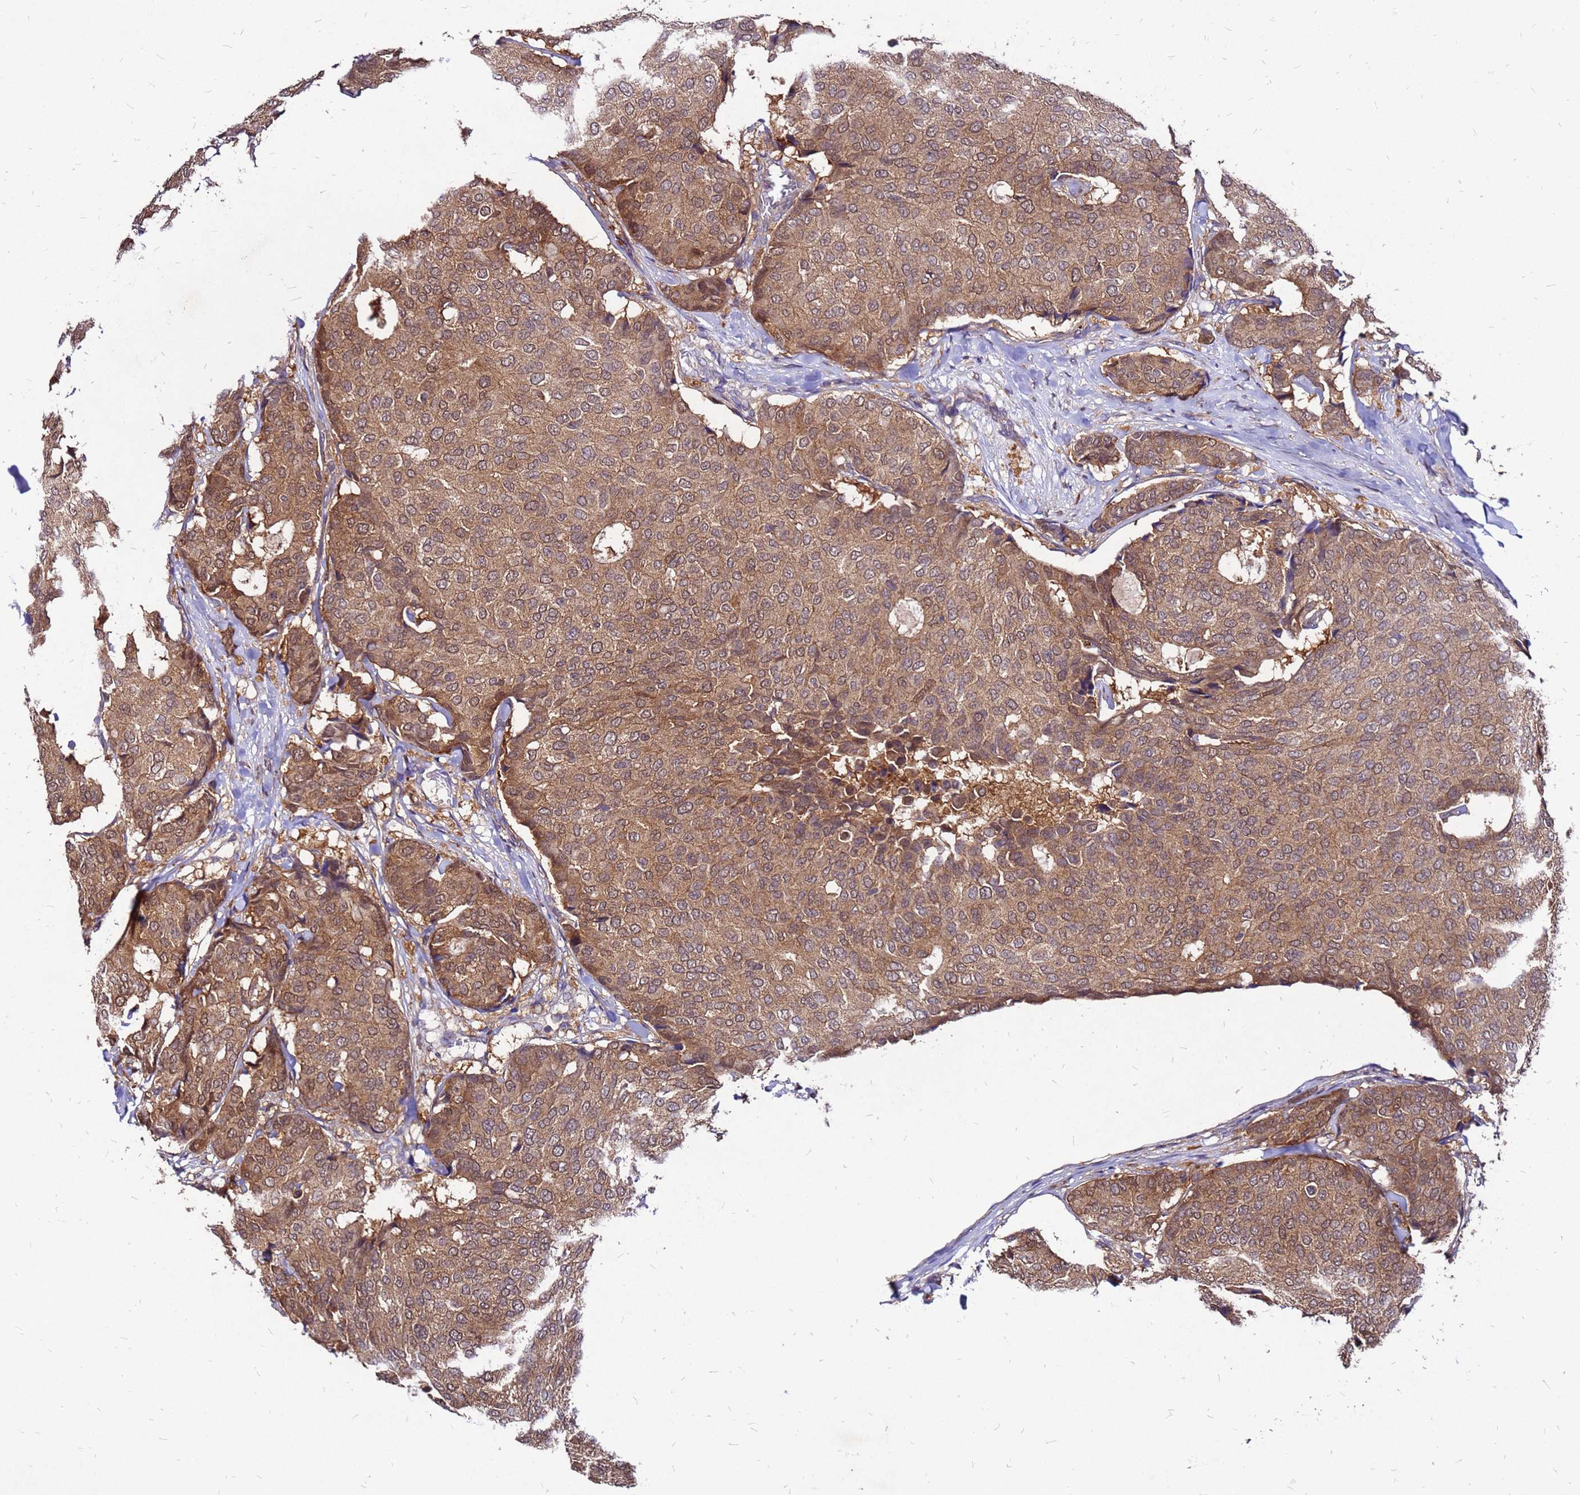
{"staining": {"intensity": "moderate", "quantity": ">75%", "location": "cytoplasmic/membranous"}, "tissue": "breast cancer", "cell_type": "Tumor cells", "image_type": "cancer", "snomed": [{"axis": "morphology", "description": "Duct carcinoma"}, {"axis": "topography", "description": "Breast"}], "caption": "Immunohistochemistry (IHC) image of breast cancer stained for a protein (brown), which reveals medium levels of moderate cytoplasmic/membranous positivity in about >75% of tumor cells.", "gene": "DUSP23", "patient": {"sex": "female", "age": 75}}